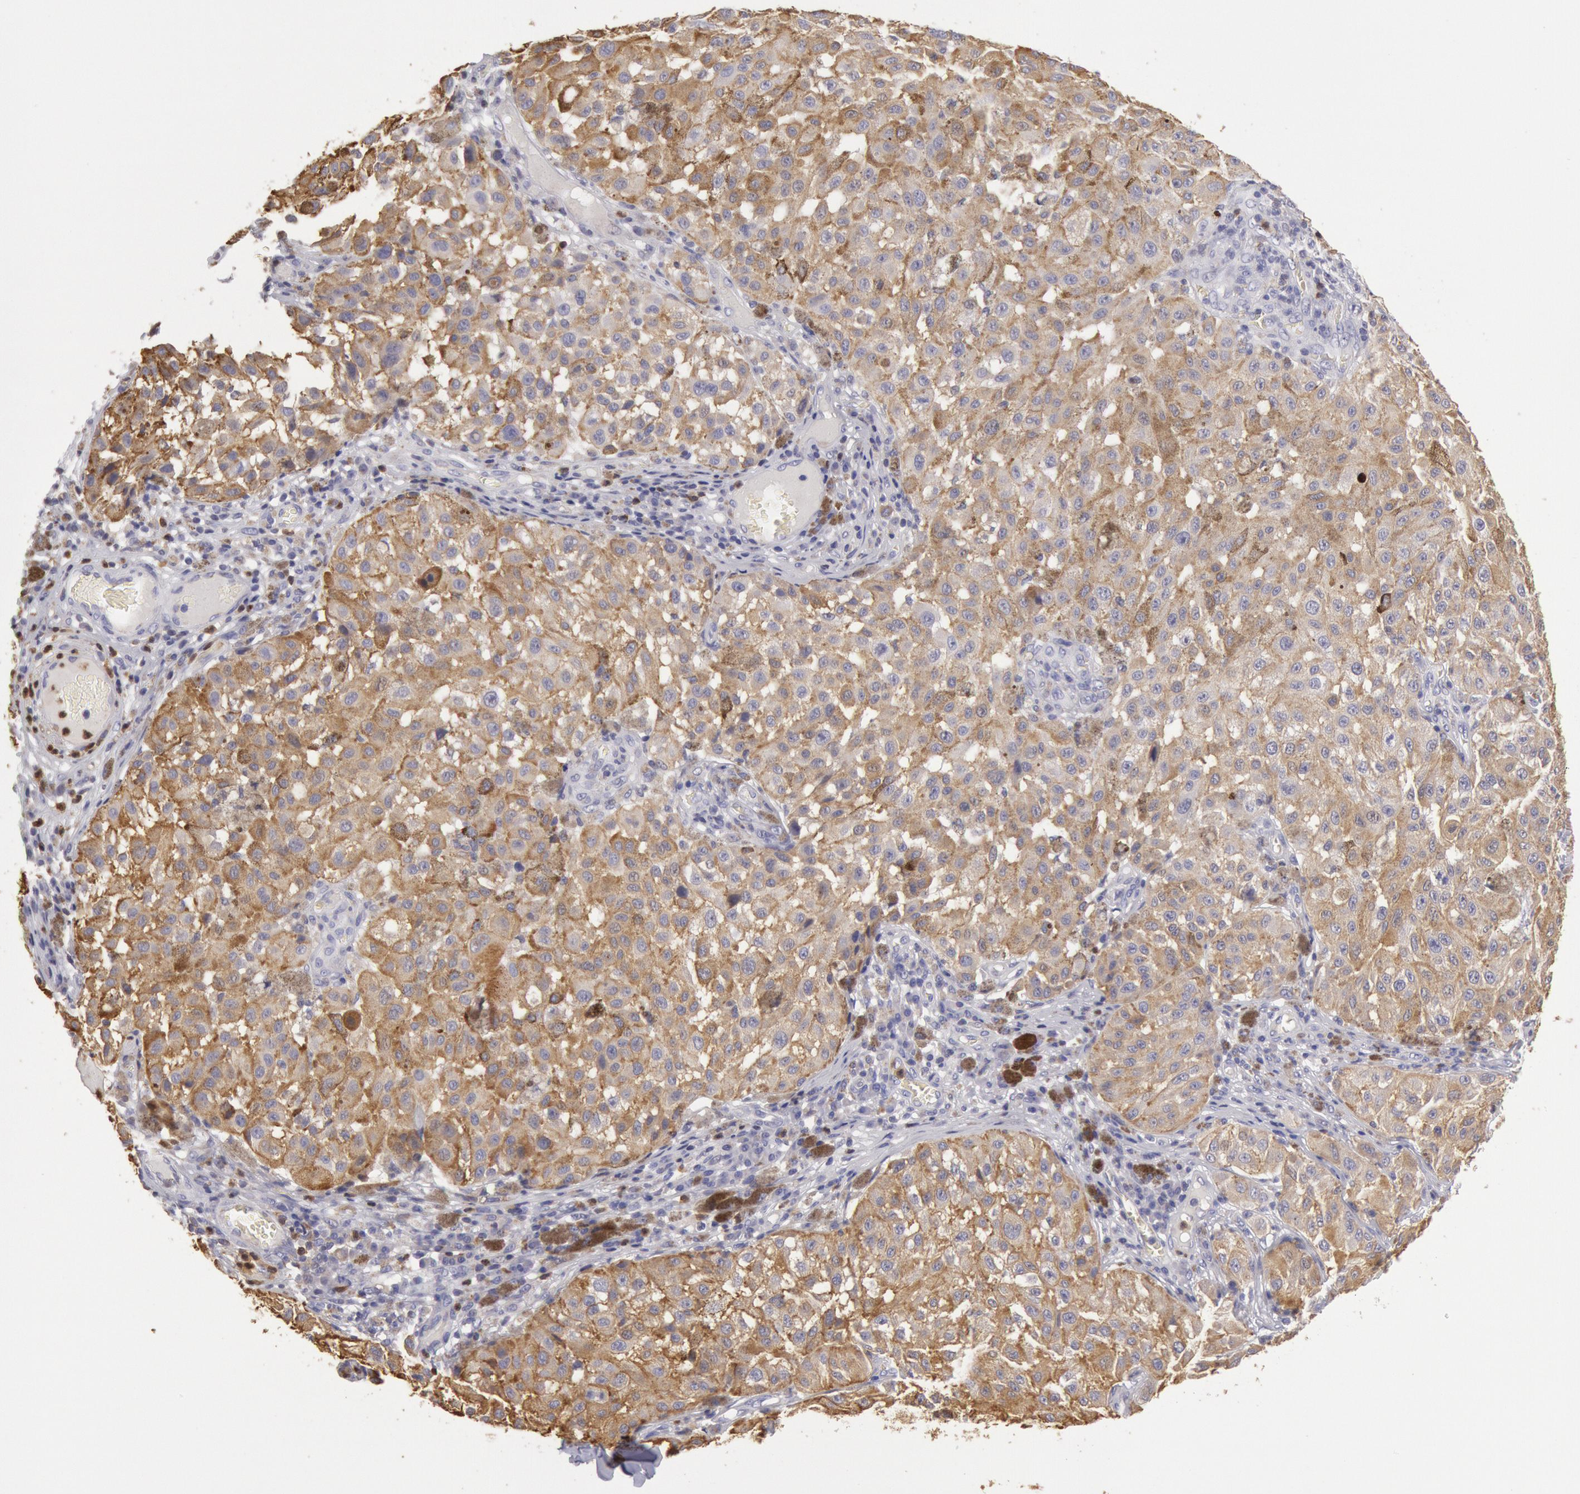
{"staining": {"intensity": "moderate", "quantity": ">75%", "location": "cytoplasmic/membranous"}, "tissue": "melanoma", "cell_type": "Tumor cells", "image_type": "cancer", "snomed": [{"axis": "morphology", "description": "Malignant melanoma, NOS"}, {"axis": "topography", "description": "Skin"}], "caption": "Protein expression analysis of melanoma displays moderate cytoplasmic/membranous staining in approximately >75% of tumor cells.", "gene": "RAB27A", "patient": {"sex": "female", "age": 64}}